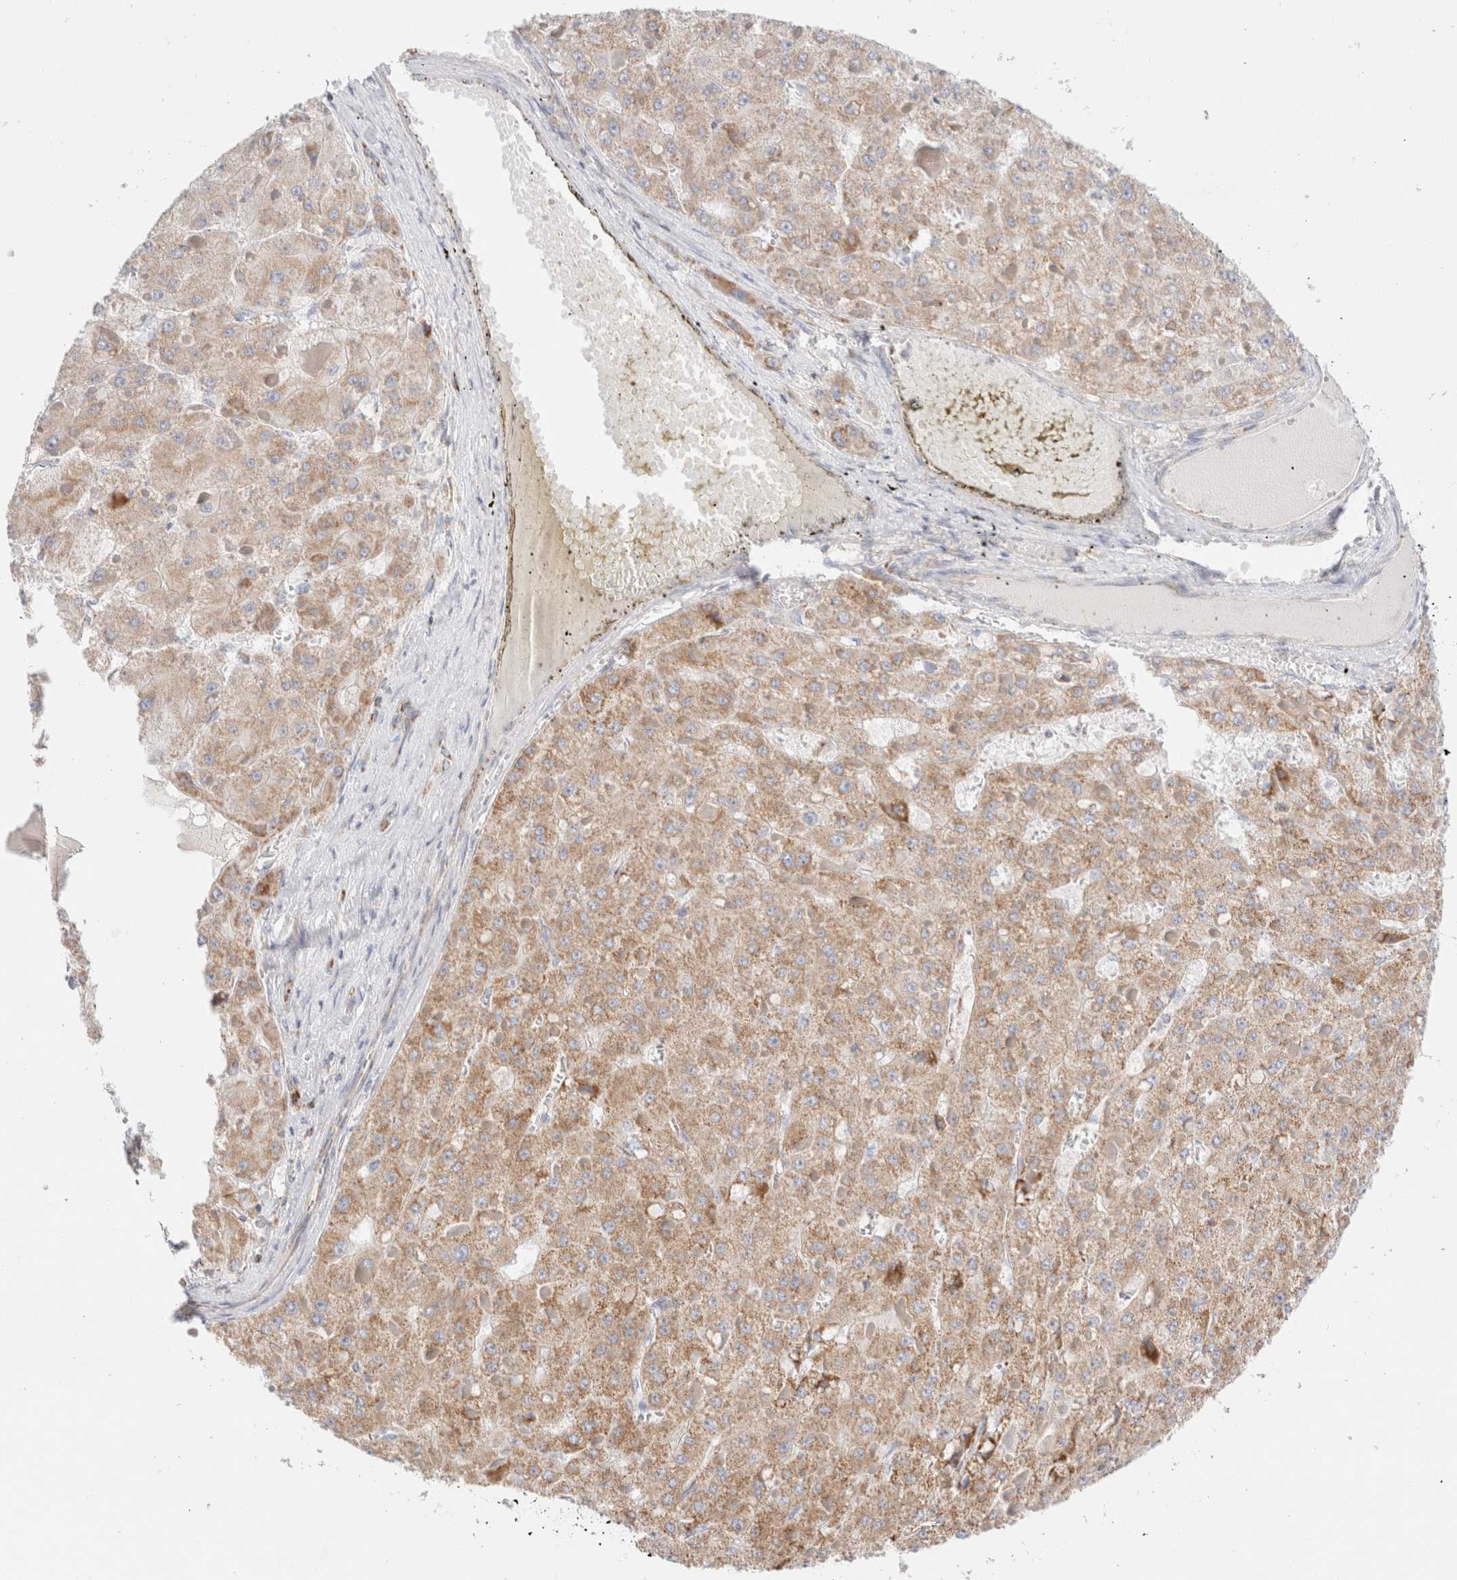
{"staining": {"intensity": "weak", "quantity": ">75%", "location": "cytoplasmic/membranous"}, "tissue": "liver cancer", "cell_type": "Tumor cells", "image_type": "cancer", "snomed": [{"axis": "morphology", "description": "Carcinoma, Hepatocellular, NOS"}, {"axis": "topography", "description": "Liver"}], "caption": "High-magnification brightfield microscopy of liver cancer (hepatocellular carcinoma) stained with DAB (3,3'-diaminobenzidine) (brown) and counterstained with hematoxylin (blue). tumor cells exhibit weak cytoplasmic/membranous staining is present in approximately>75% of cells.", "gene": "ATP6V1C1", "patient": {"sex": "female", "age": 73}}